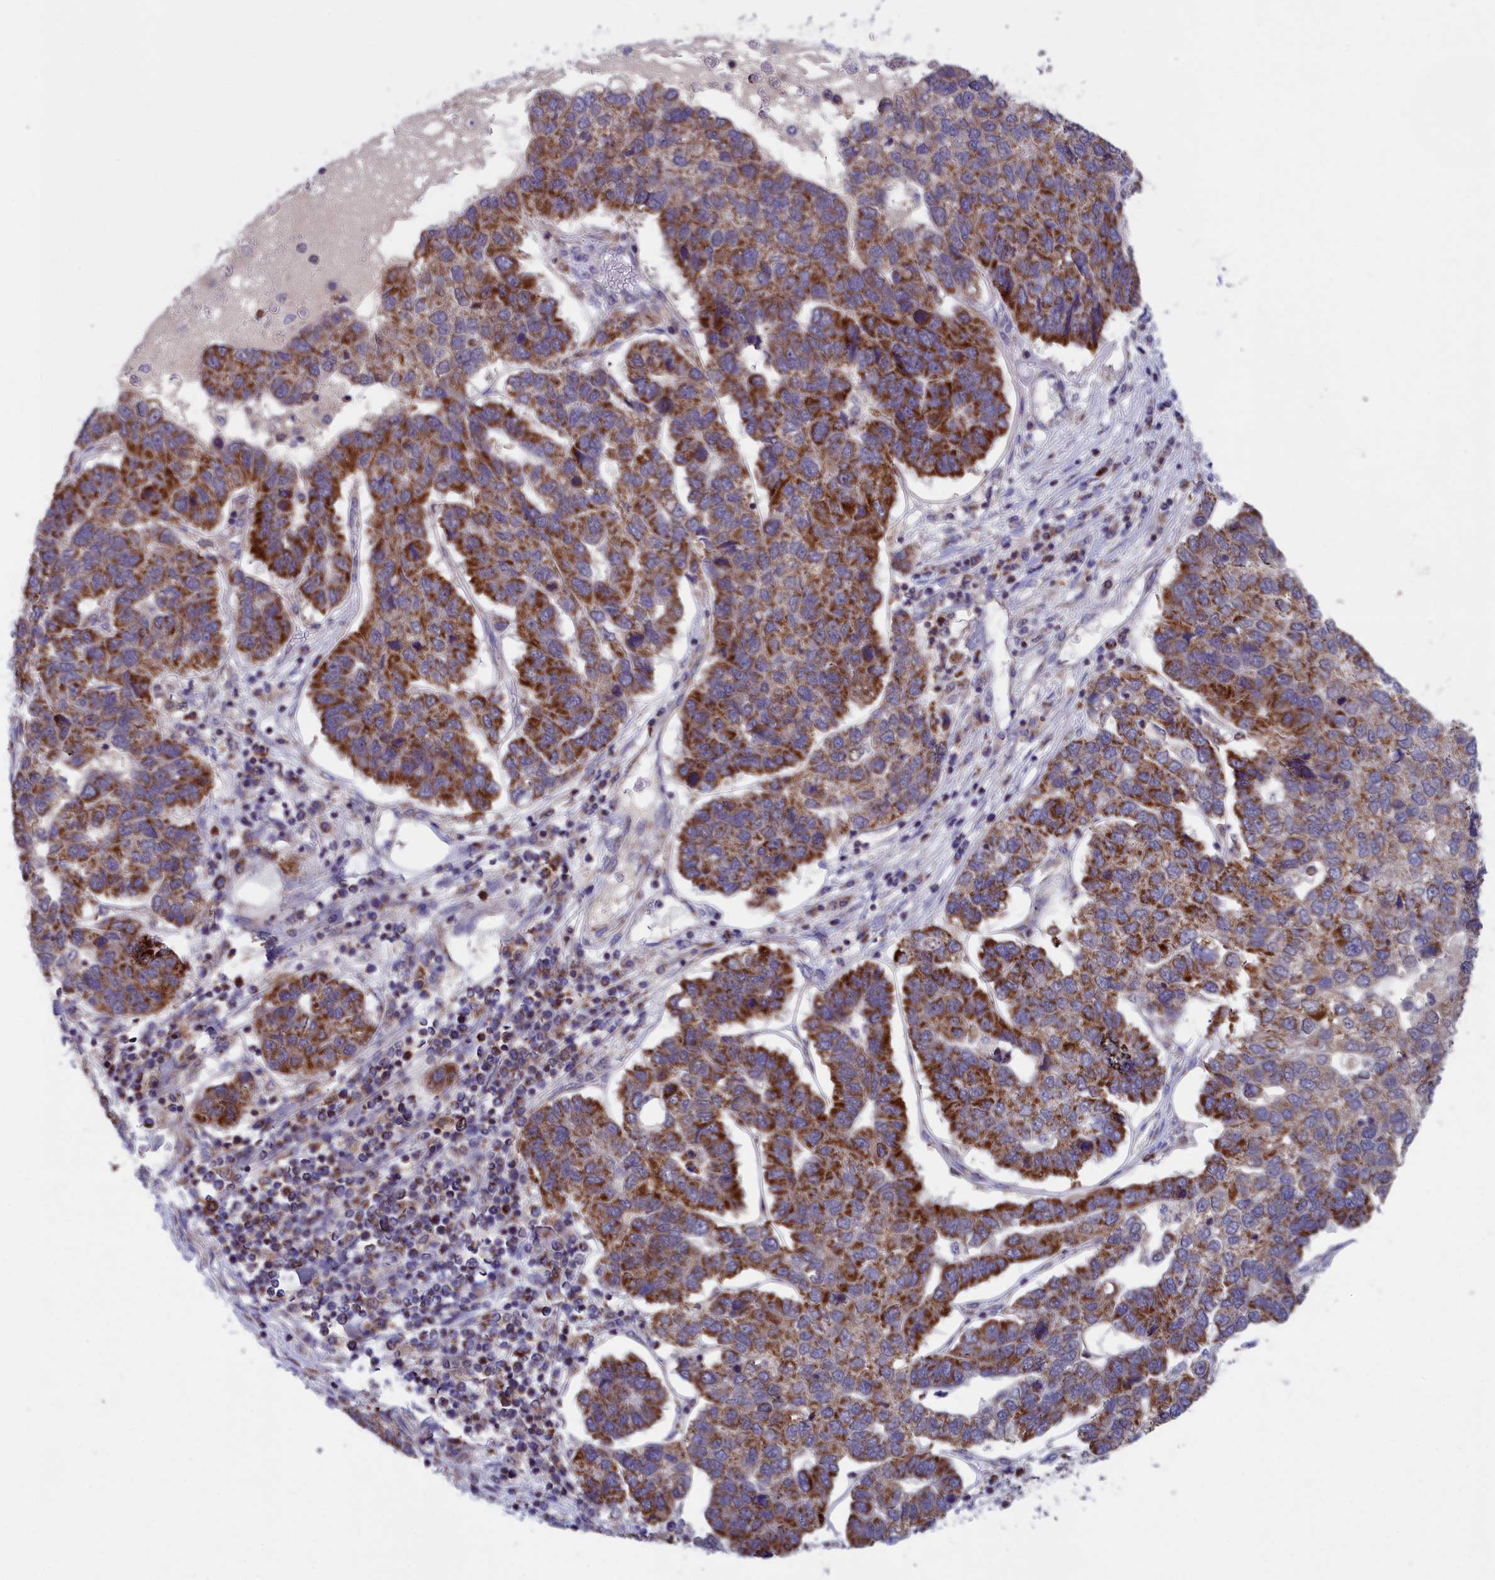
{"staining": {"intensity": "strong", "quantity": "25%-75%", "location": "cytoplasmic/membranous"}, "tissue": "pancreatic cancer", "cell_type": "Tumor cells", "image_type": "cancer", "snomed": [{"axis": "morphology", "description": "Adenocarcinoma, NOS"}, {"axis": "topography", "description": "Pancreas"}], "caption": "A brown stain highlights strong cytoplasmic/membranous expression of a protein in pancreatic cancer tumor cells.", "gene": "TIMM44", "patient": {"sex": "female", "age": 61}}